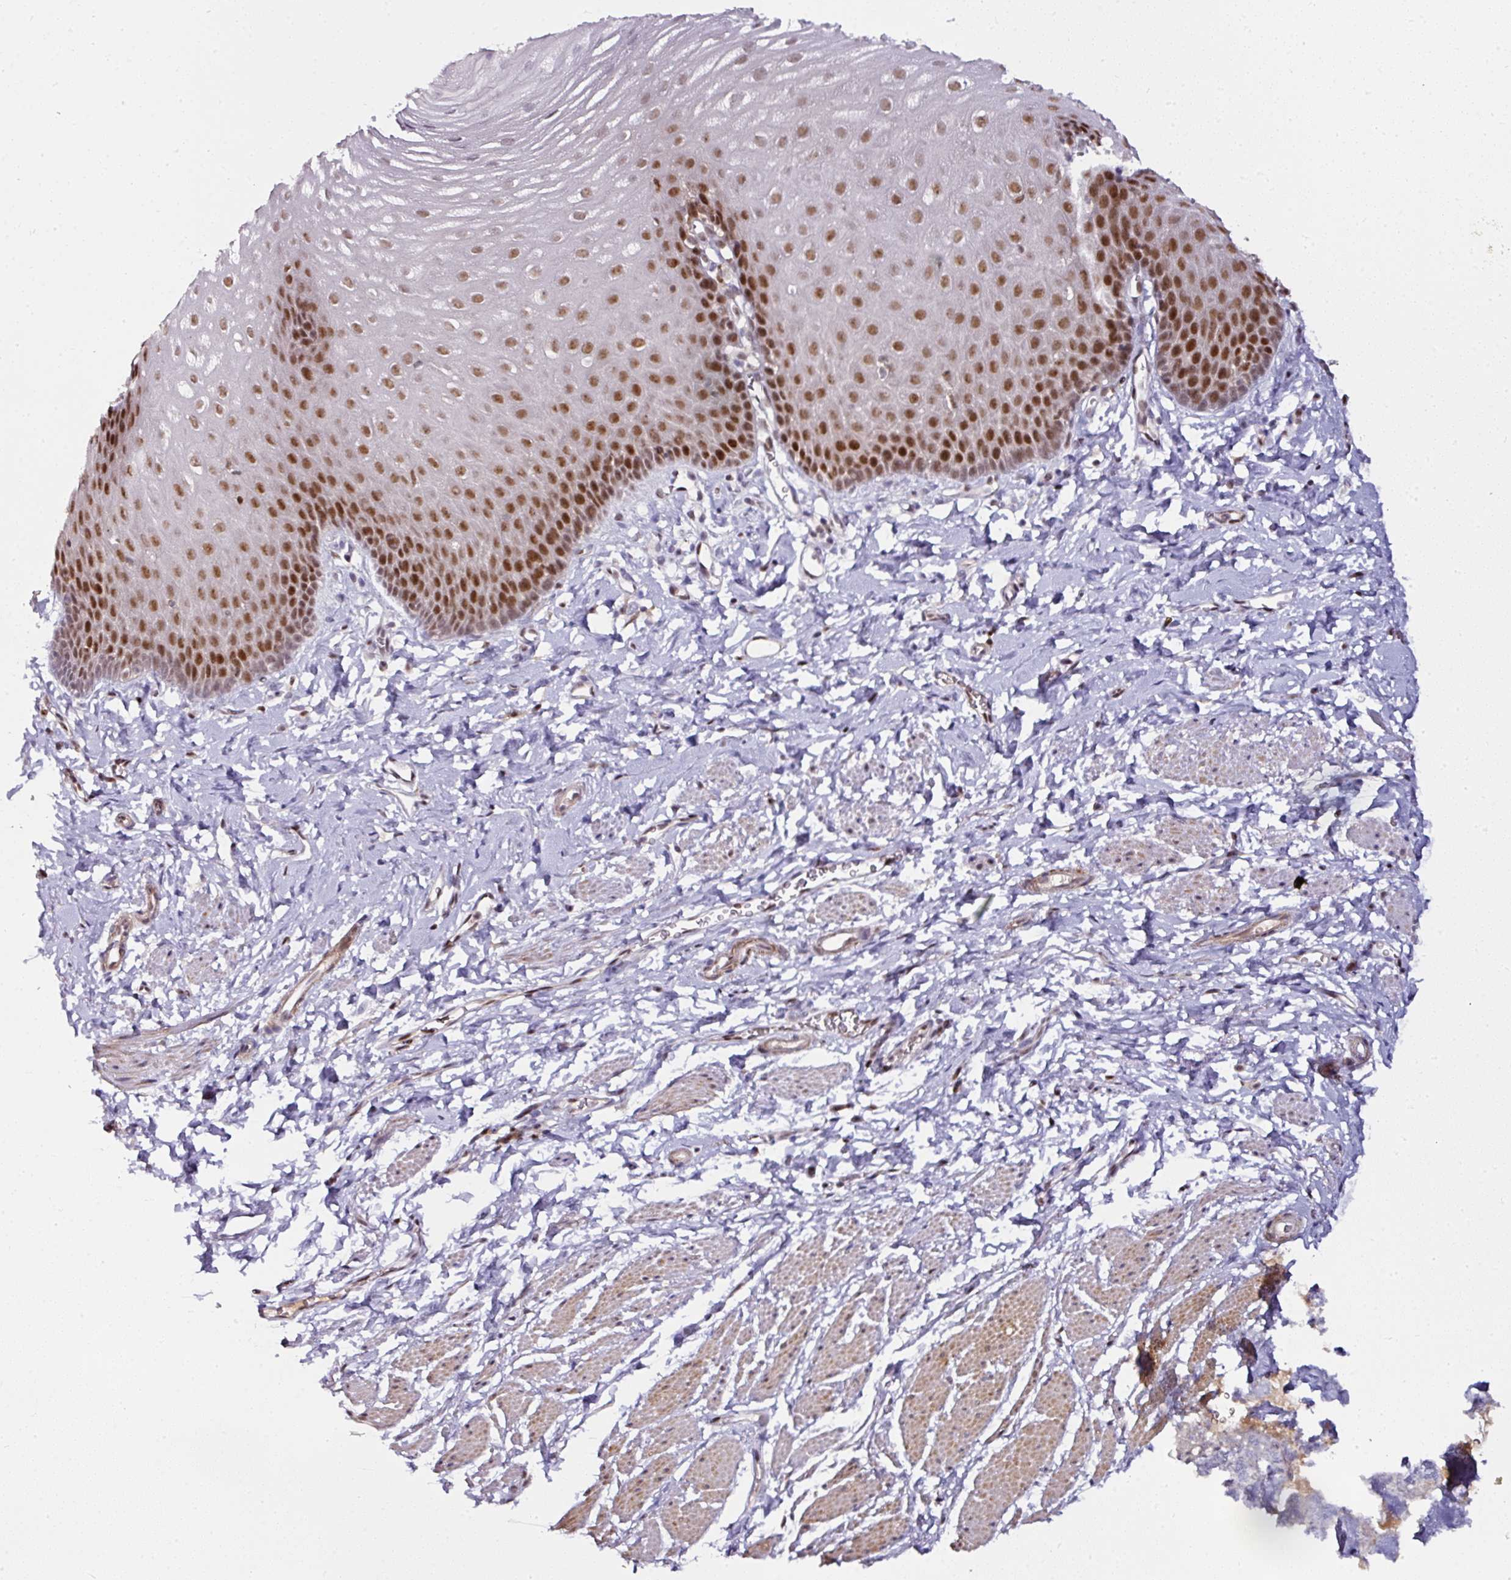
{"staining": {"intensity": "strong", "quantity": "25%-75%", "location": "nuclear"}, "tissue": "esophagus", "cell_type": "Squamous epithelial cells", "image_type": "normal", "snomed": [{"axis": "morphology", "description": "Normal tissue, NOS"}, {"axis": "topography", "description": "Esophagus"}], "caption": "About 25%-75% of squamous epithelial cells in normal esophagus display strong nuclear protein expression as visualized by brown immunohistochemical staining.", "gene": "KLF16", "patient": {"sex": "male", "age": 70}}